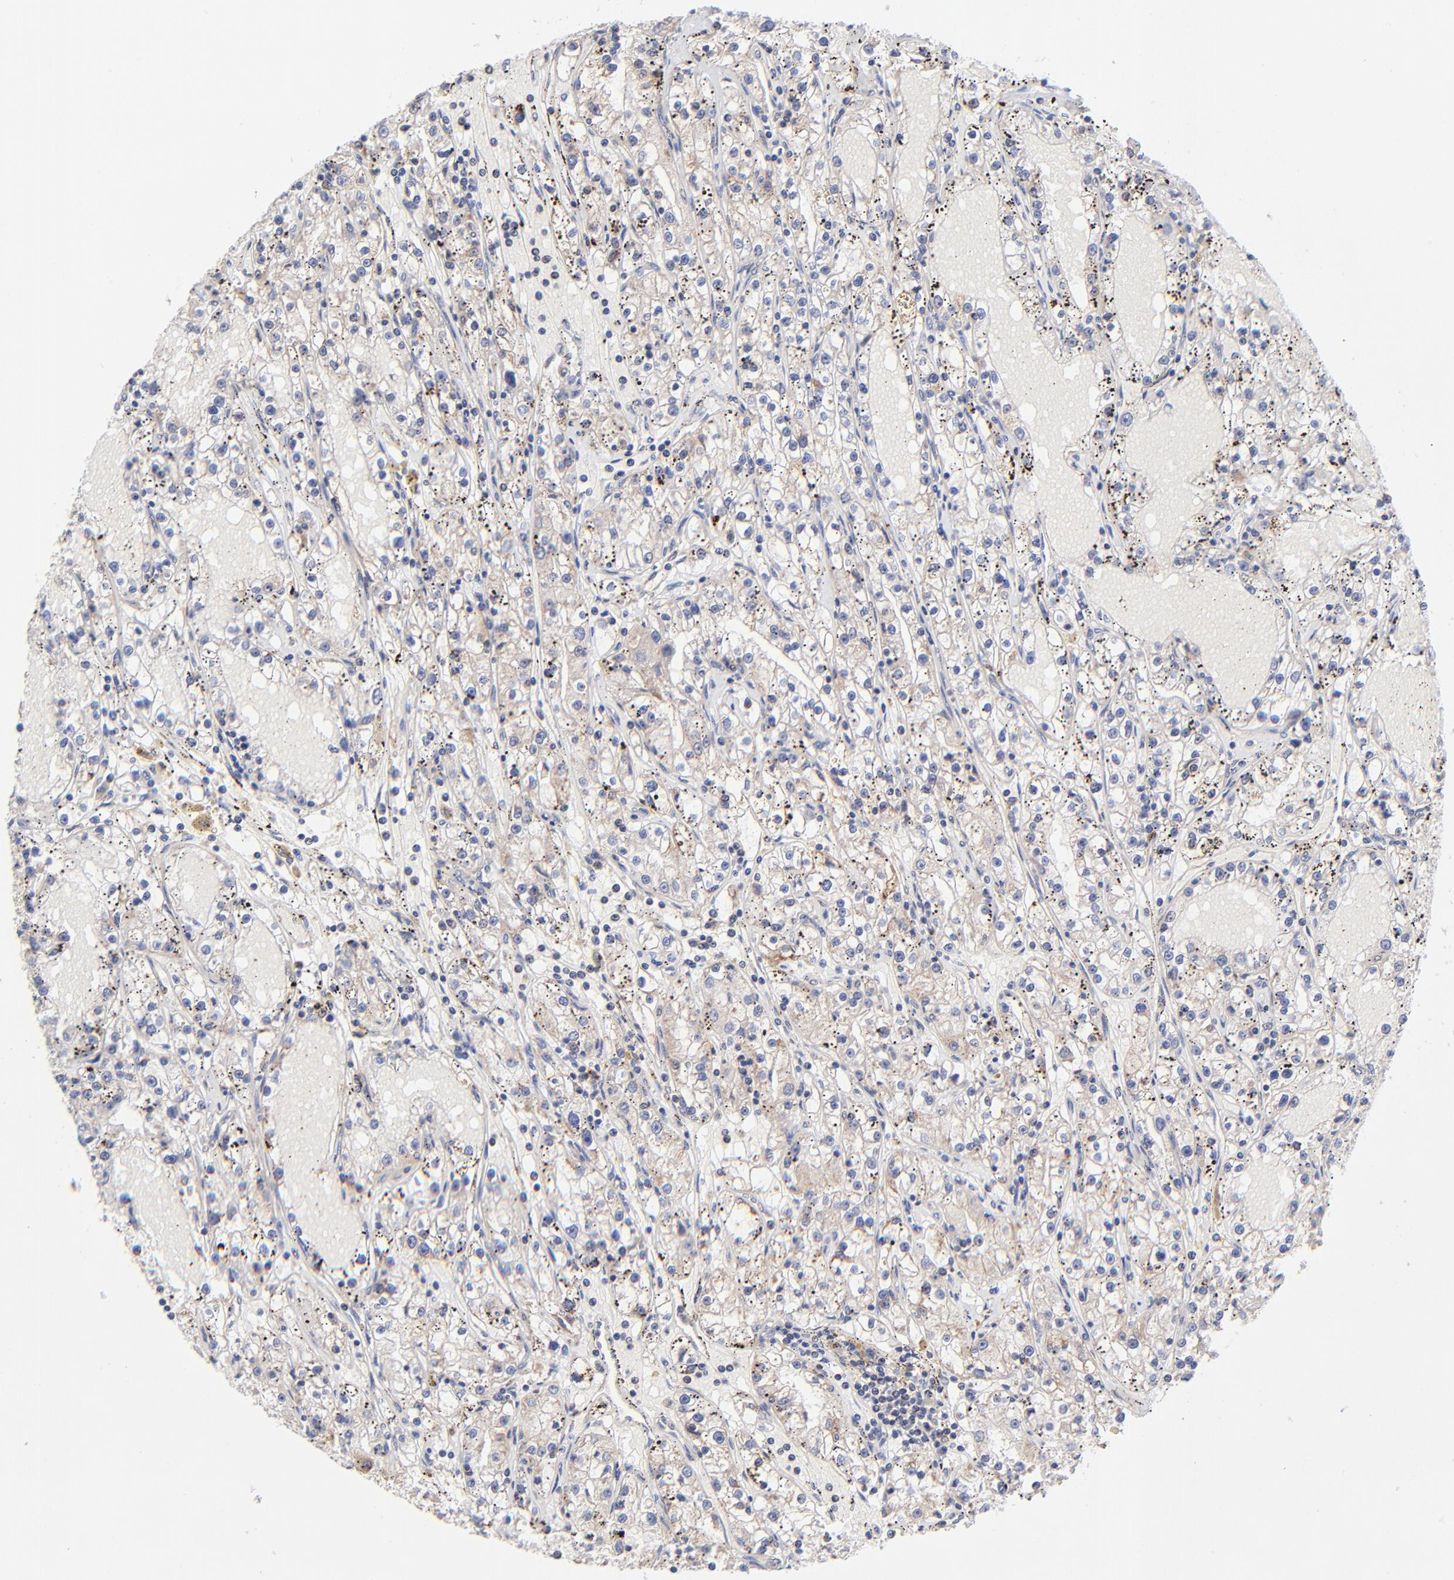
{"staining": {"intensity": "weak", "quantity": "25%-75%", "location": "cytoplasmic/membranous"}, "tissue": "renal cancer", "cell_type": "Tumor cells", "image_type": "cancer", "snomed": [{"axis": "morphology", "description": "Adenocarcinoma, NOS"}, {"axis": "topography", "description": "Kidney"}], "caption": "Immunohistochemical staining of human adenocarcinoma (renal) shows low levels of weak cytoplasmic/membranous protein expression in about 25%-75% of tumor cells.", "gene": "FBXL12", "patient": {"sex": "male", "age": 56}}